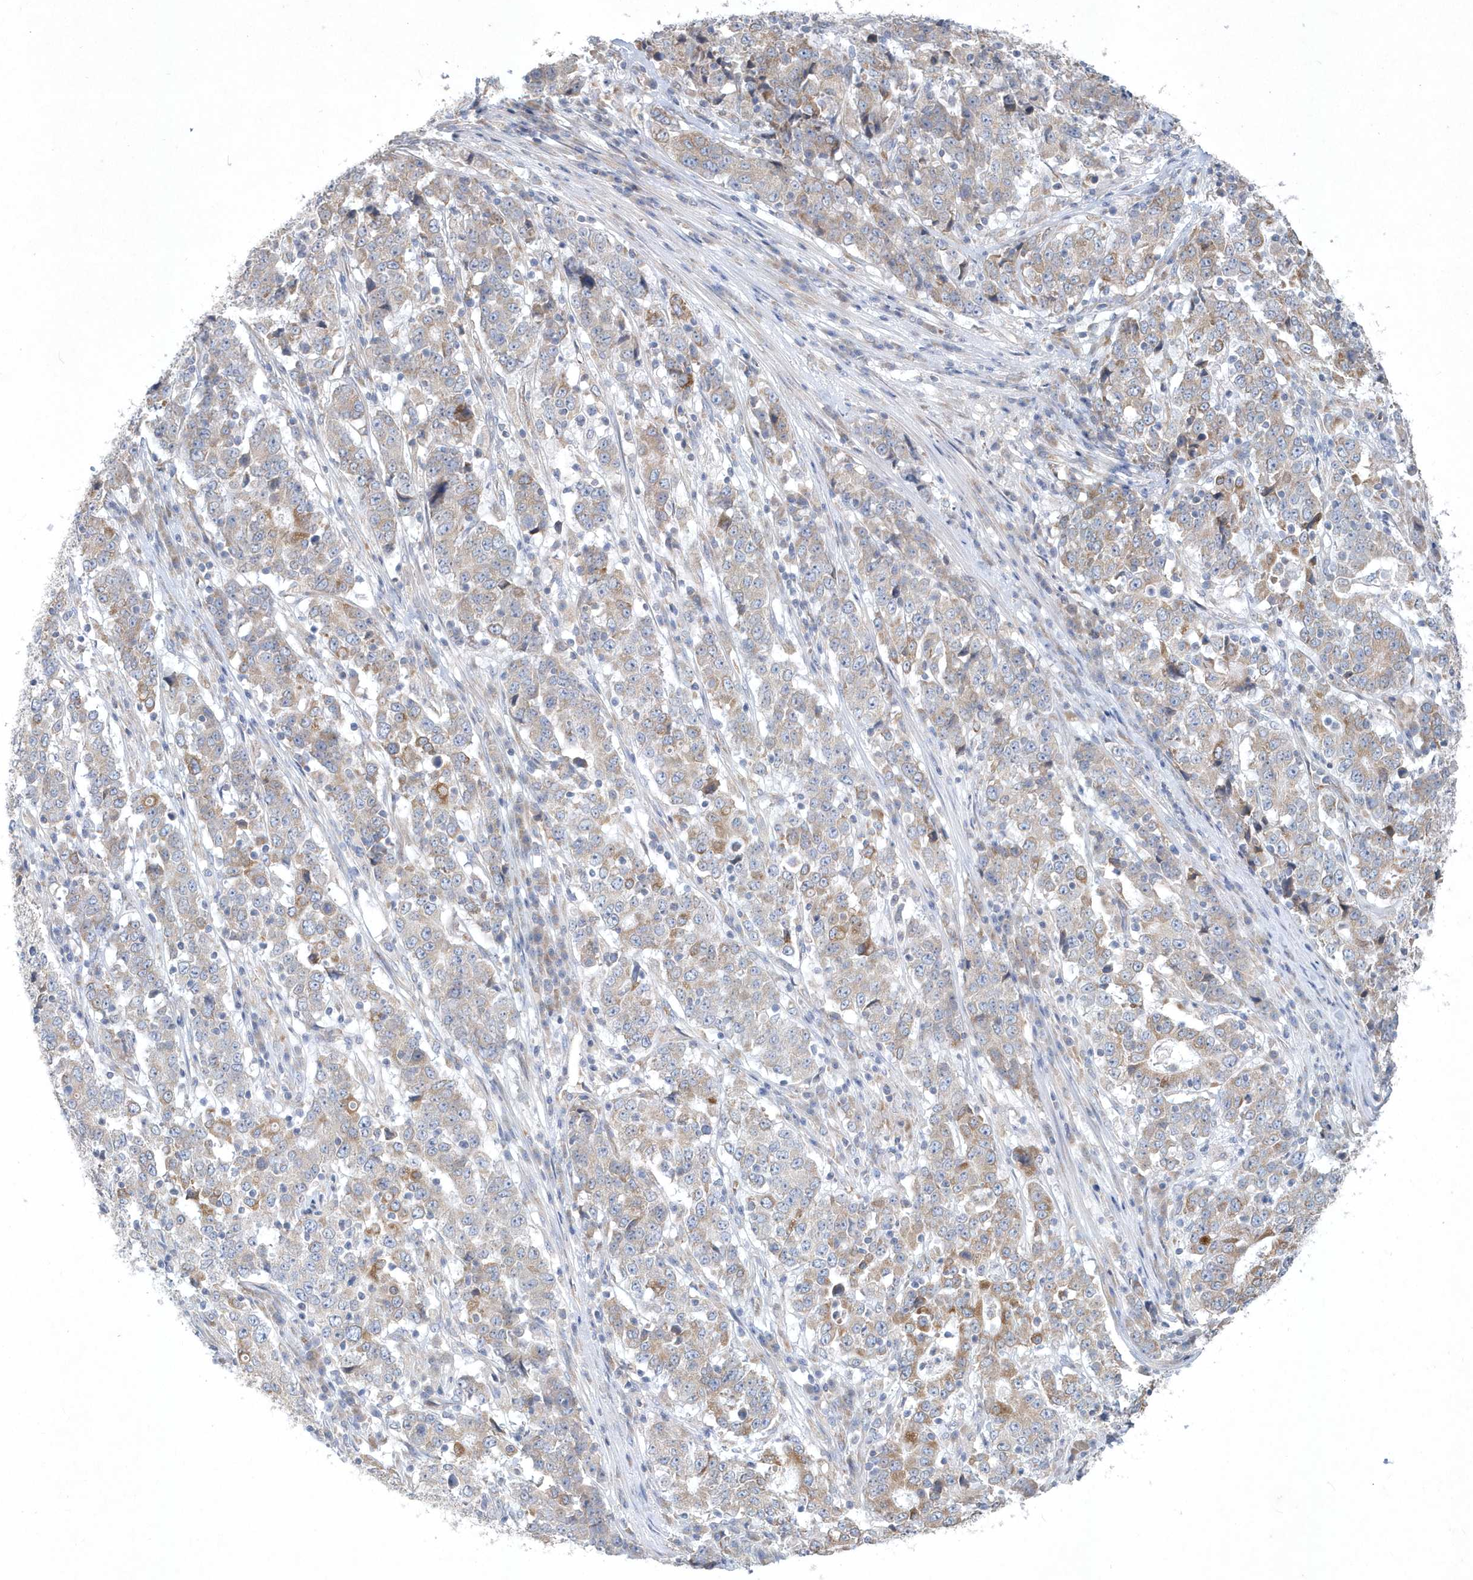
{"staining": {"intensity": "moderate", "quantity": "<25%", "location": "cytoplasmic/membranous"}, "tissue": "stomach cancer", "cell_type": "Tumor cells", "image_type": "cancer", "snomed": [{"axis": "morphology", "description": "Adenocarcinoma, NOS"}, {"axis": "topography", "description": "Stomach"}], "caption": "Stomach cancer stained with a protein marker shows moderate staining in tumor cells.", "gene": "DGAT1", "patient": {"sex": "male", "age": 59}}